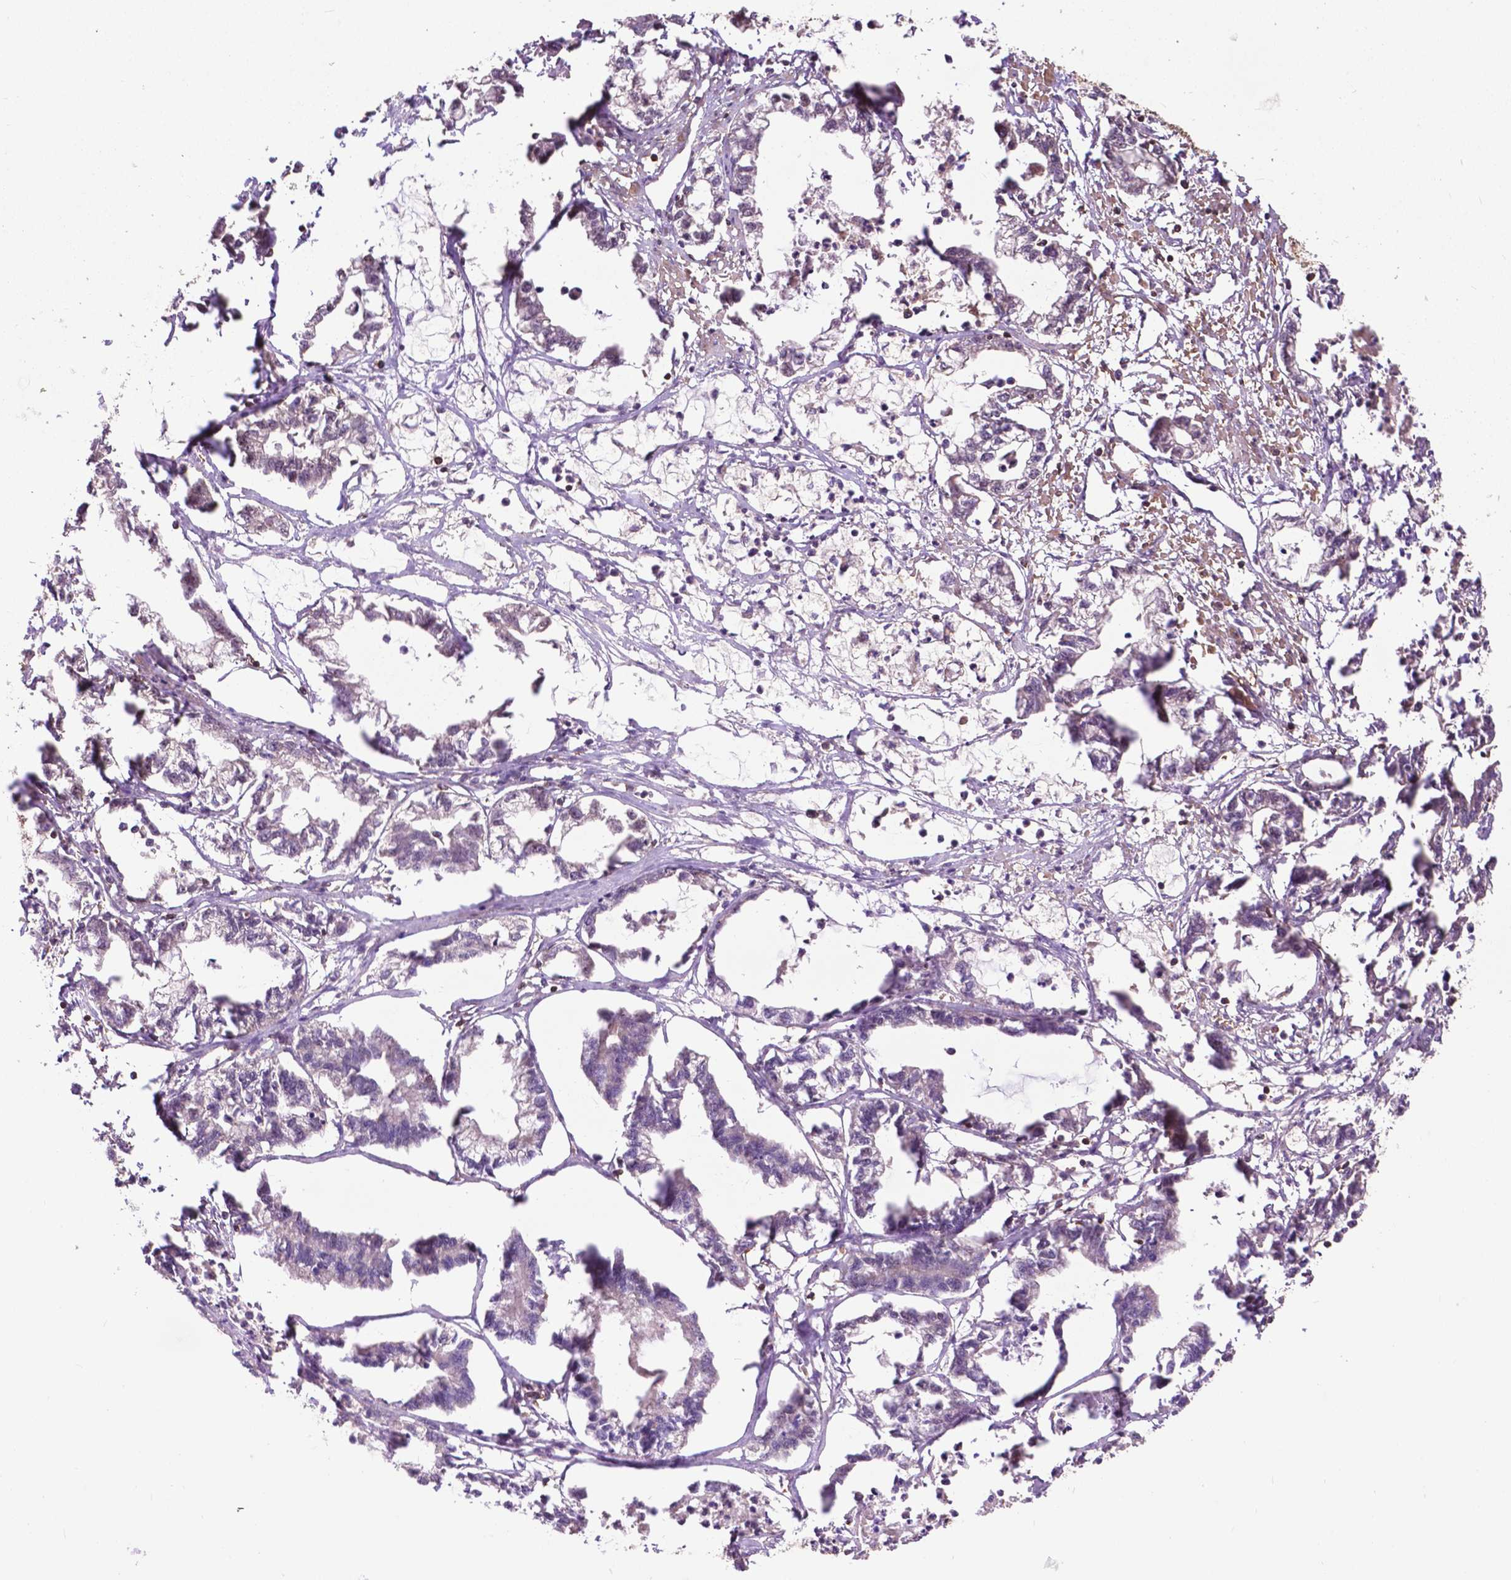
{"staining": {"intensity": "weak", "quantity": ">75%", "location": "cytoplasmic/membranous"}, "tissue": "stomach cancer", "cell_type": "Tumor cells", "image_type": "cancer", "snomed": [{"axis": "morphology", "description": "Adenocarcinoma, NOS"}, {"axis": "topography", "description": "Stomach"}], "caption": "Brown immunohistochemical staining in human stomach cancer shows weak cytoplasmic/membranous expression in approximately >75% of tumor cells.", "gene": "CHMP4A", "patient": {"sex": "male", "age": 83}}